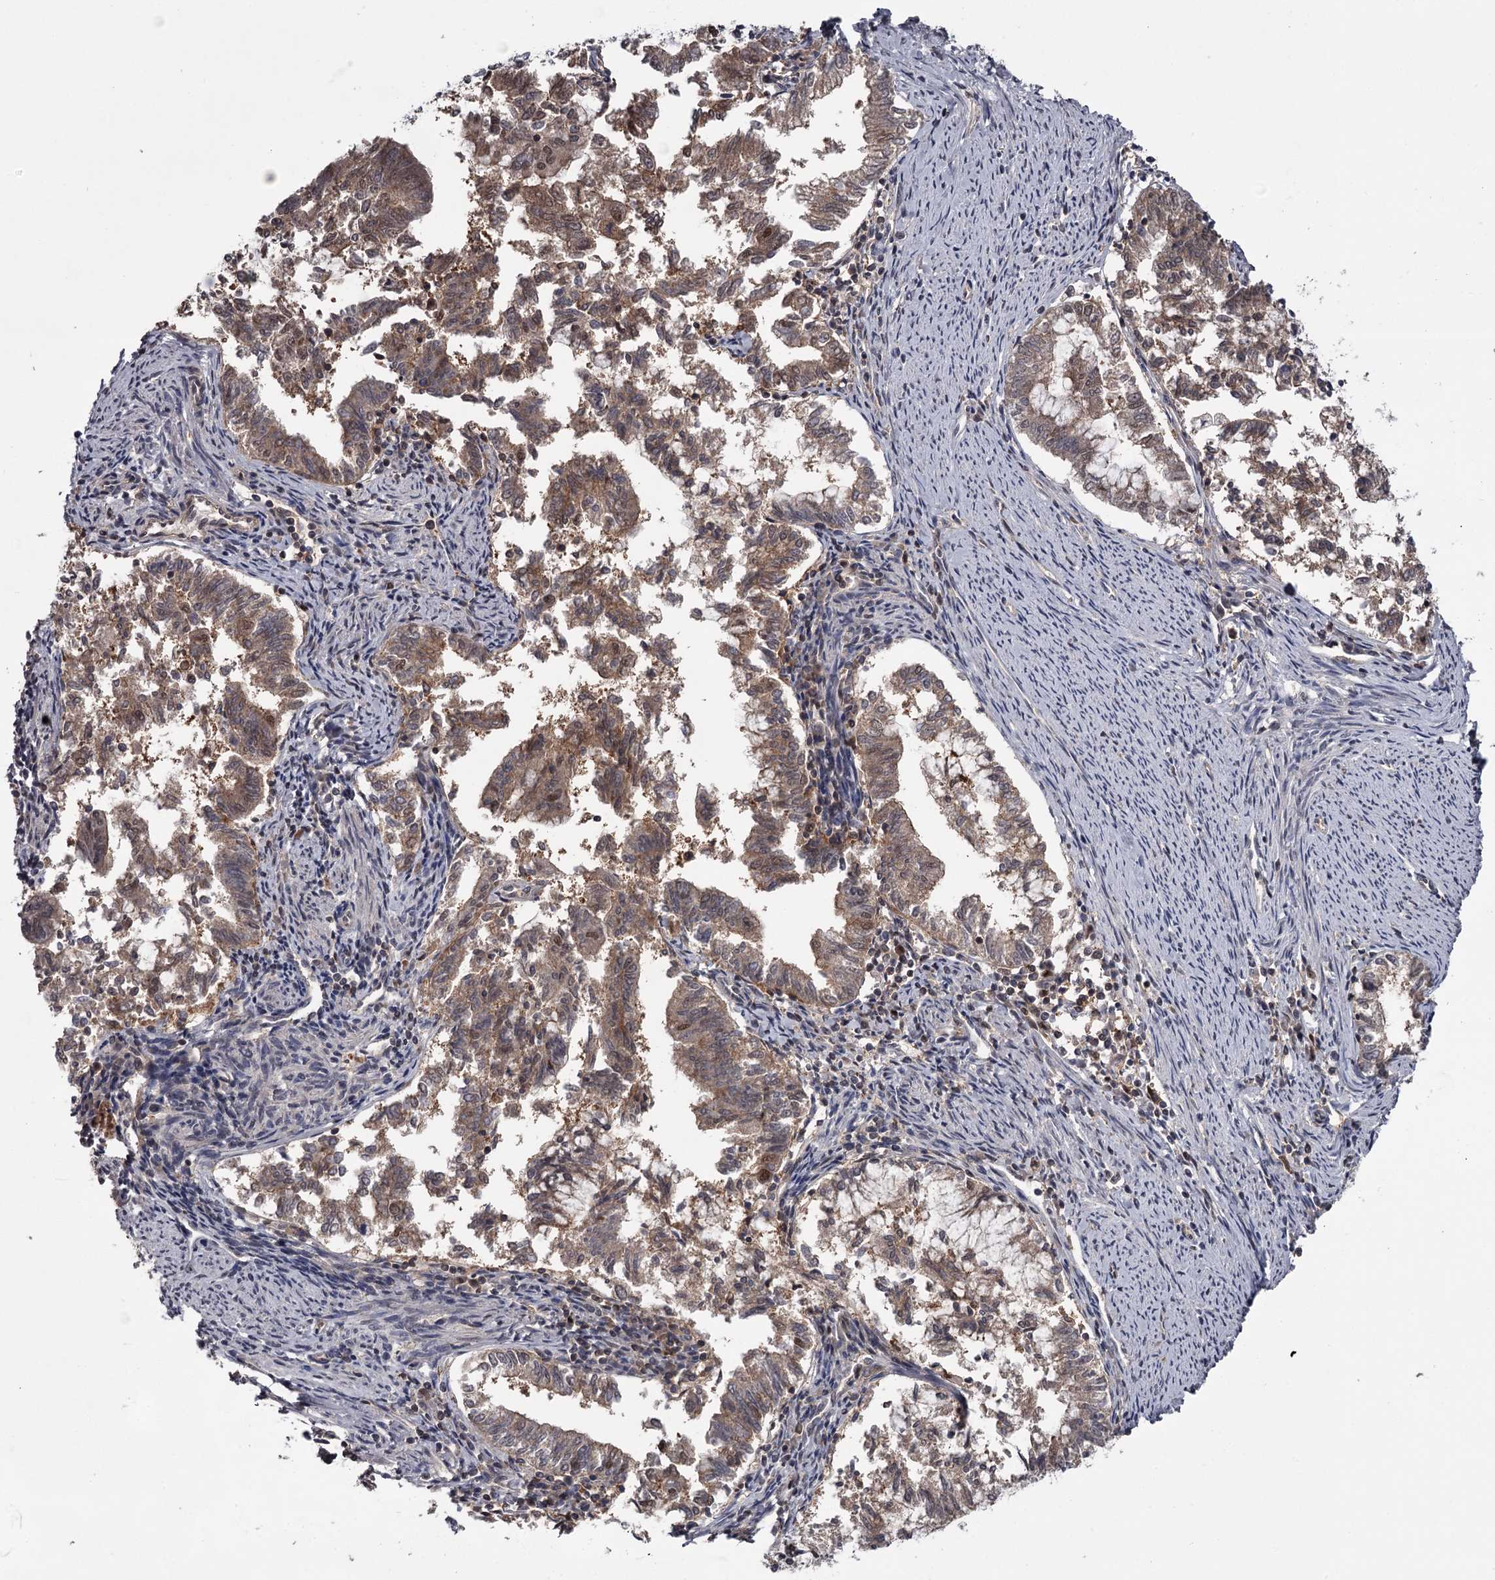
{"staining": {"intensity": "weak", "quantity": ">75%", "location": "cytoplasmic/membranous,nuclear"}, "tissue": "endometrial cancer", "cell_type": "Tumor cells", "image_type": "cancer", "snomed": [{"axis": "morphology", "description": "Adenocarcinoma, NOS"}, {"axis": "topography", "description": "Endometrium"}], "caption": "A brown stain highlights weak cytoplasmic/membranous and nuclear expression of a protein in human endometrial cancer (adenocarcinoma) tumor cells.", "gene": "GTSF1", "patient": {"sex": "female", "age": 79}}